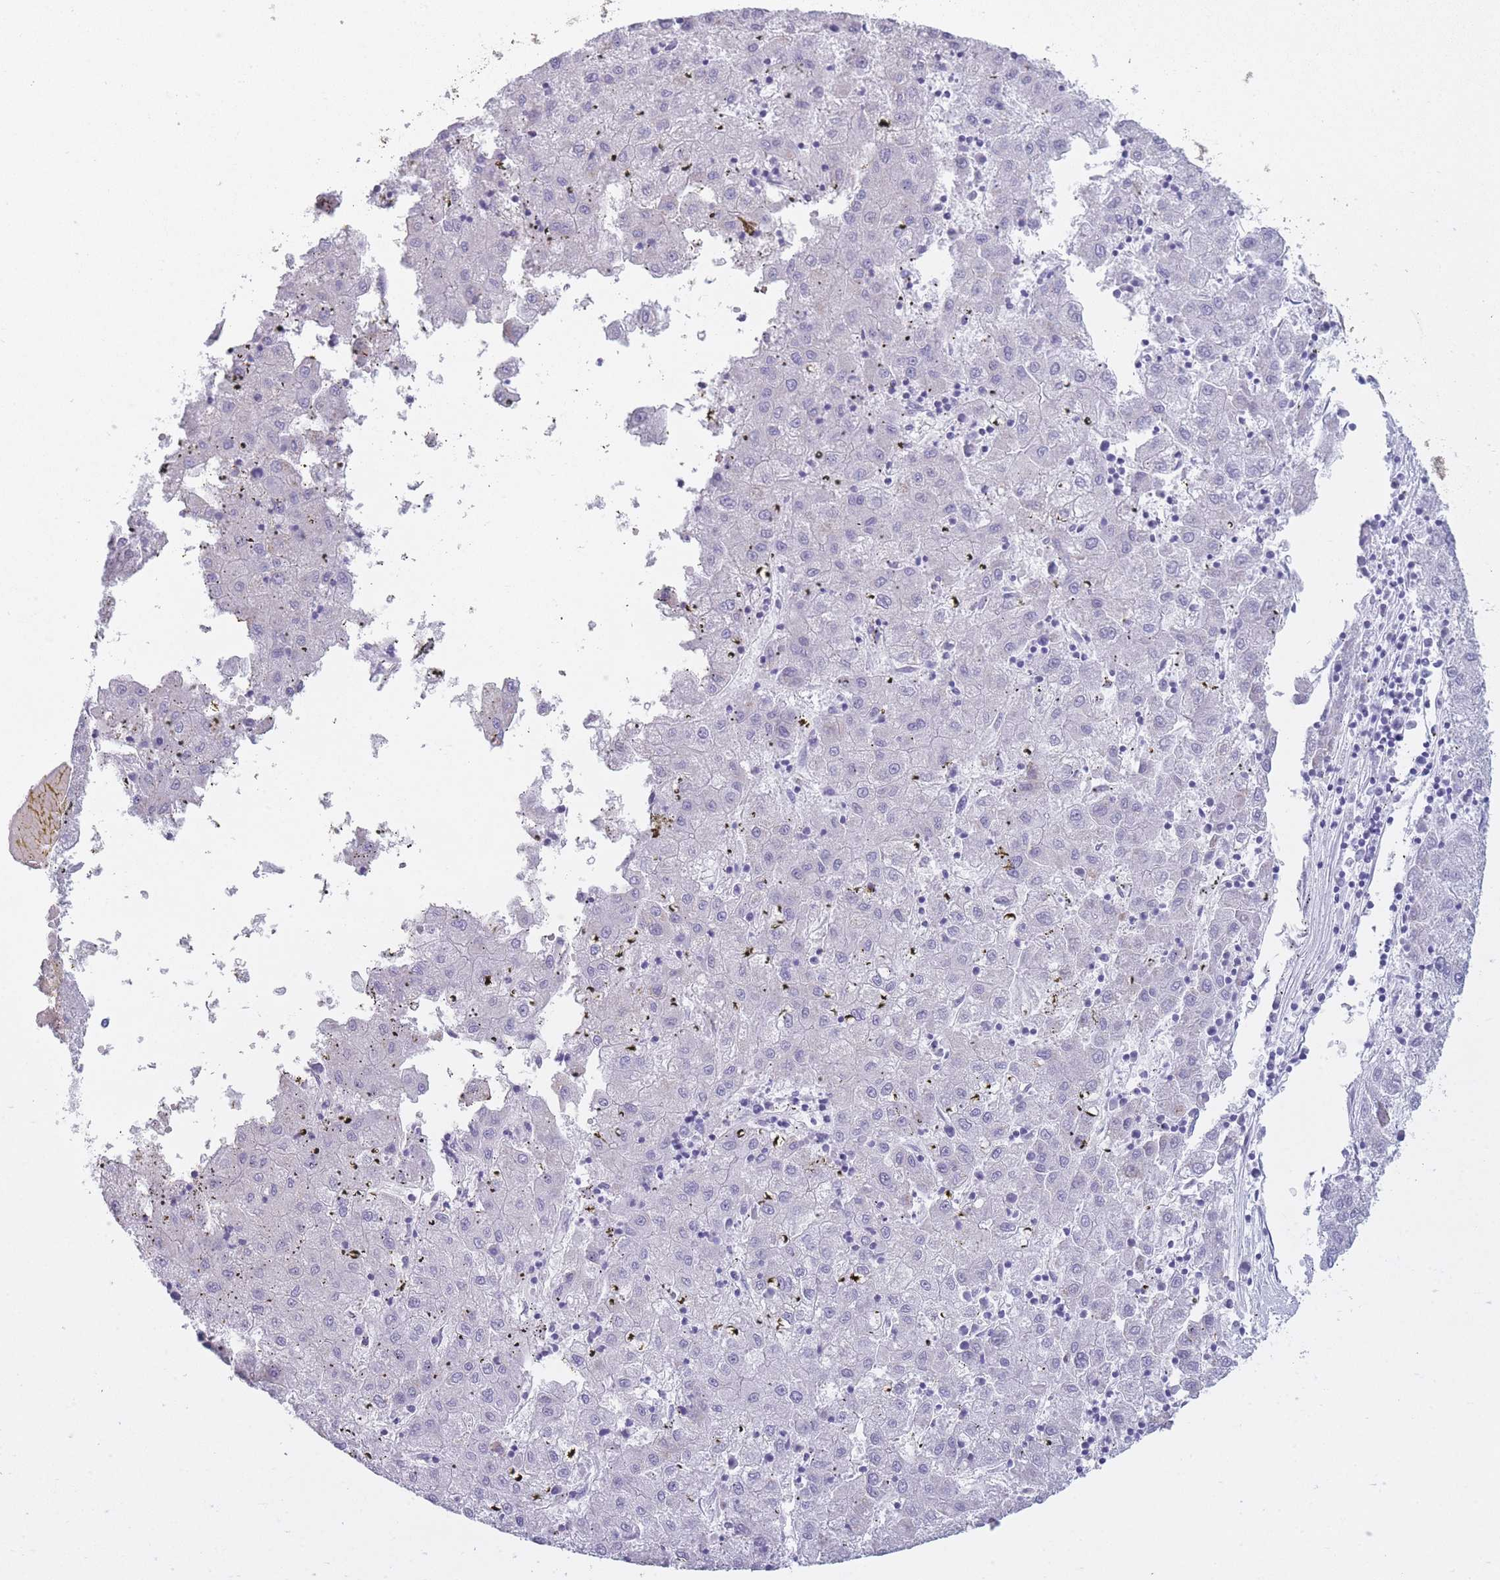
{"staining": {"intensity": "negative", "quantity": "none", "location": "none"}, "tissue": "liver cancer", "cell_type": "Tumor cells", "image_type": "cancer", "snomed": [{"axis": "morphology", "description": "Carcinoma, Hepatocellular, NOS"}, {"axis": "topography", "description": "Liver"}], "caption": "Human liver cancer (hepatocellular carcinoma) stained for a protein using IHC displays no expression in tumor cells.", "gene": "DCANP1", "patient": {"sex": "male", "age": 72}}